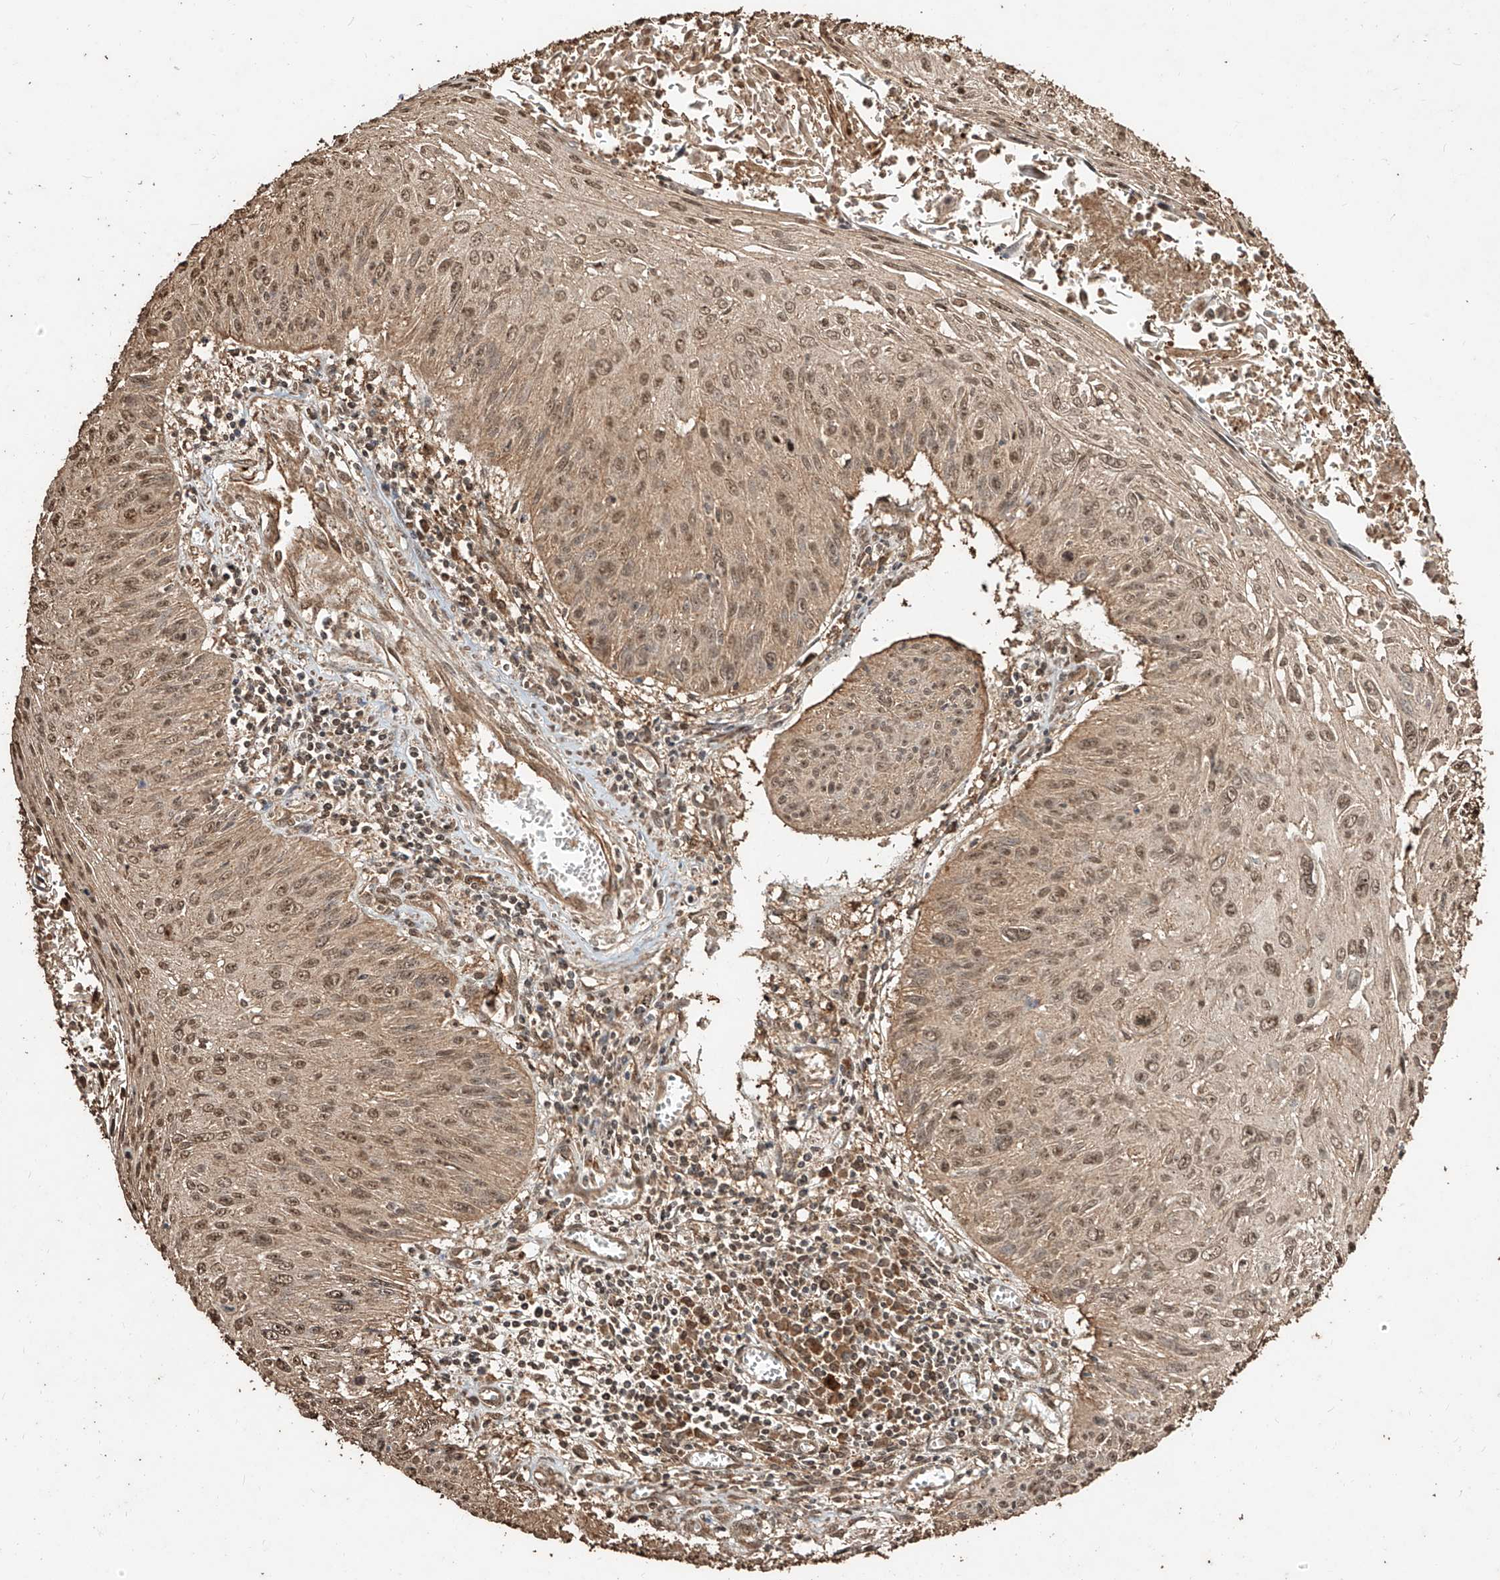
{"staining": {"intensity": "moderate", "quantity": ">75%", "location": "nuclear"}, "tissue": "cervical cancer", "cell_type": "Tumor cells", "image_type": "cancer", "snomed": [{"axis": "morphology", "description": "Squamous cell carcinoma, NOS"}, {"axis": "topography", "description": "Cervix"}], "caption": "A high-resolution image shows immunohistochemistry (IHC) staining of squamous cell carcinoma (cervical), which exhibits moderate nuclear expression in about >75% of tumor cells.", "gene": "ZNF660", "patient": {"sex": "female", "age": 51}}